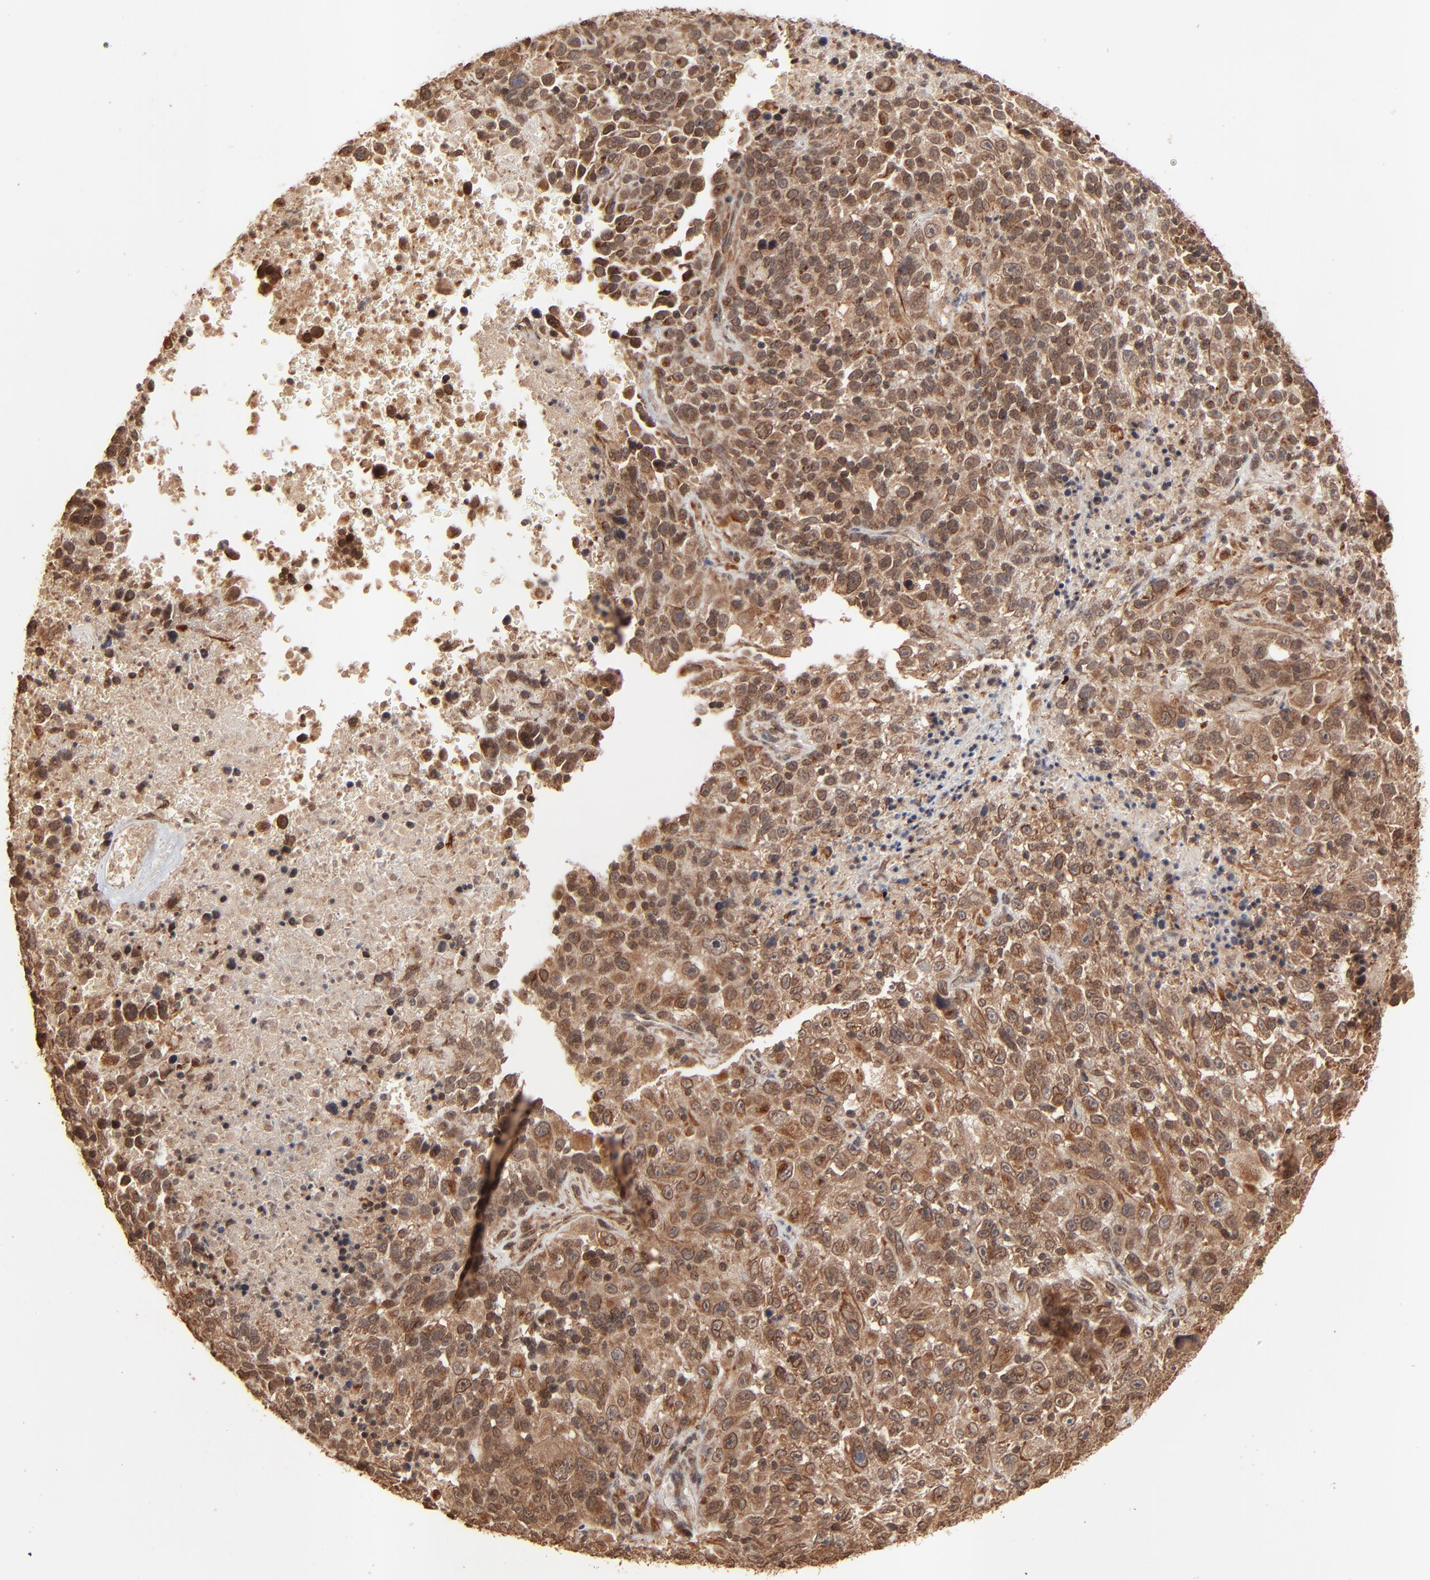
{"staining": {"intensity": "moderate", "quantity": ">75%", "location": "cytoplasmic/membranous,nuclear"}, "tissue": "melanoma", "cell_type": "Tumor cells", "image_type": "cancer", "snomed": [{"axis": "morphology", "description": "Malignant melanoma, Metastatic site"}, {"axis": "topography", "description": "Cerebral cortex"}], "caption": "Immunohistochemical staining of human malignant melanoma (metastatic site) displays medium levels of moderate cytoplasmic/membranous and nuclear expression in approximately >75% of tumor cells.", "gene": "FAM227A", "patient": {"sex": "female", "age": 52}}